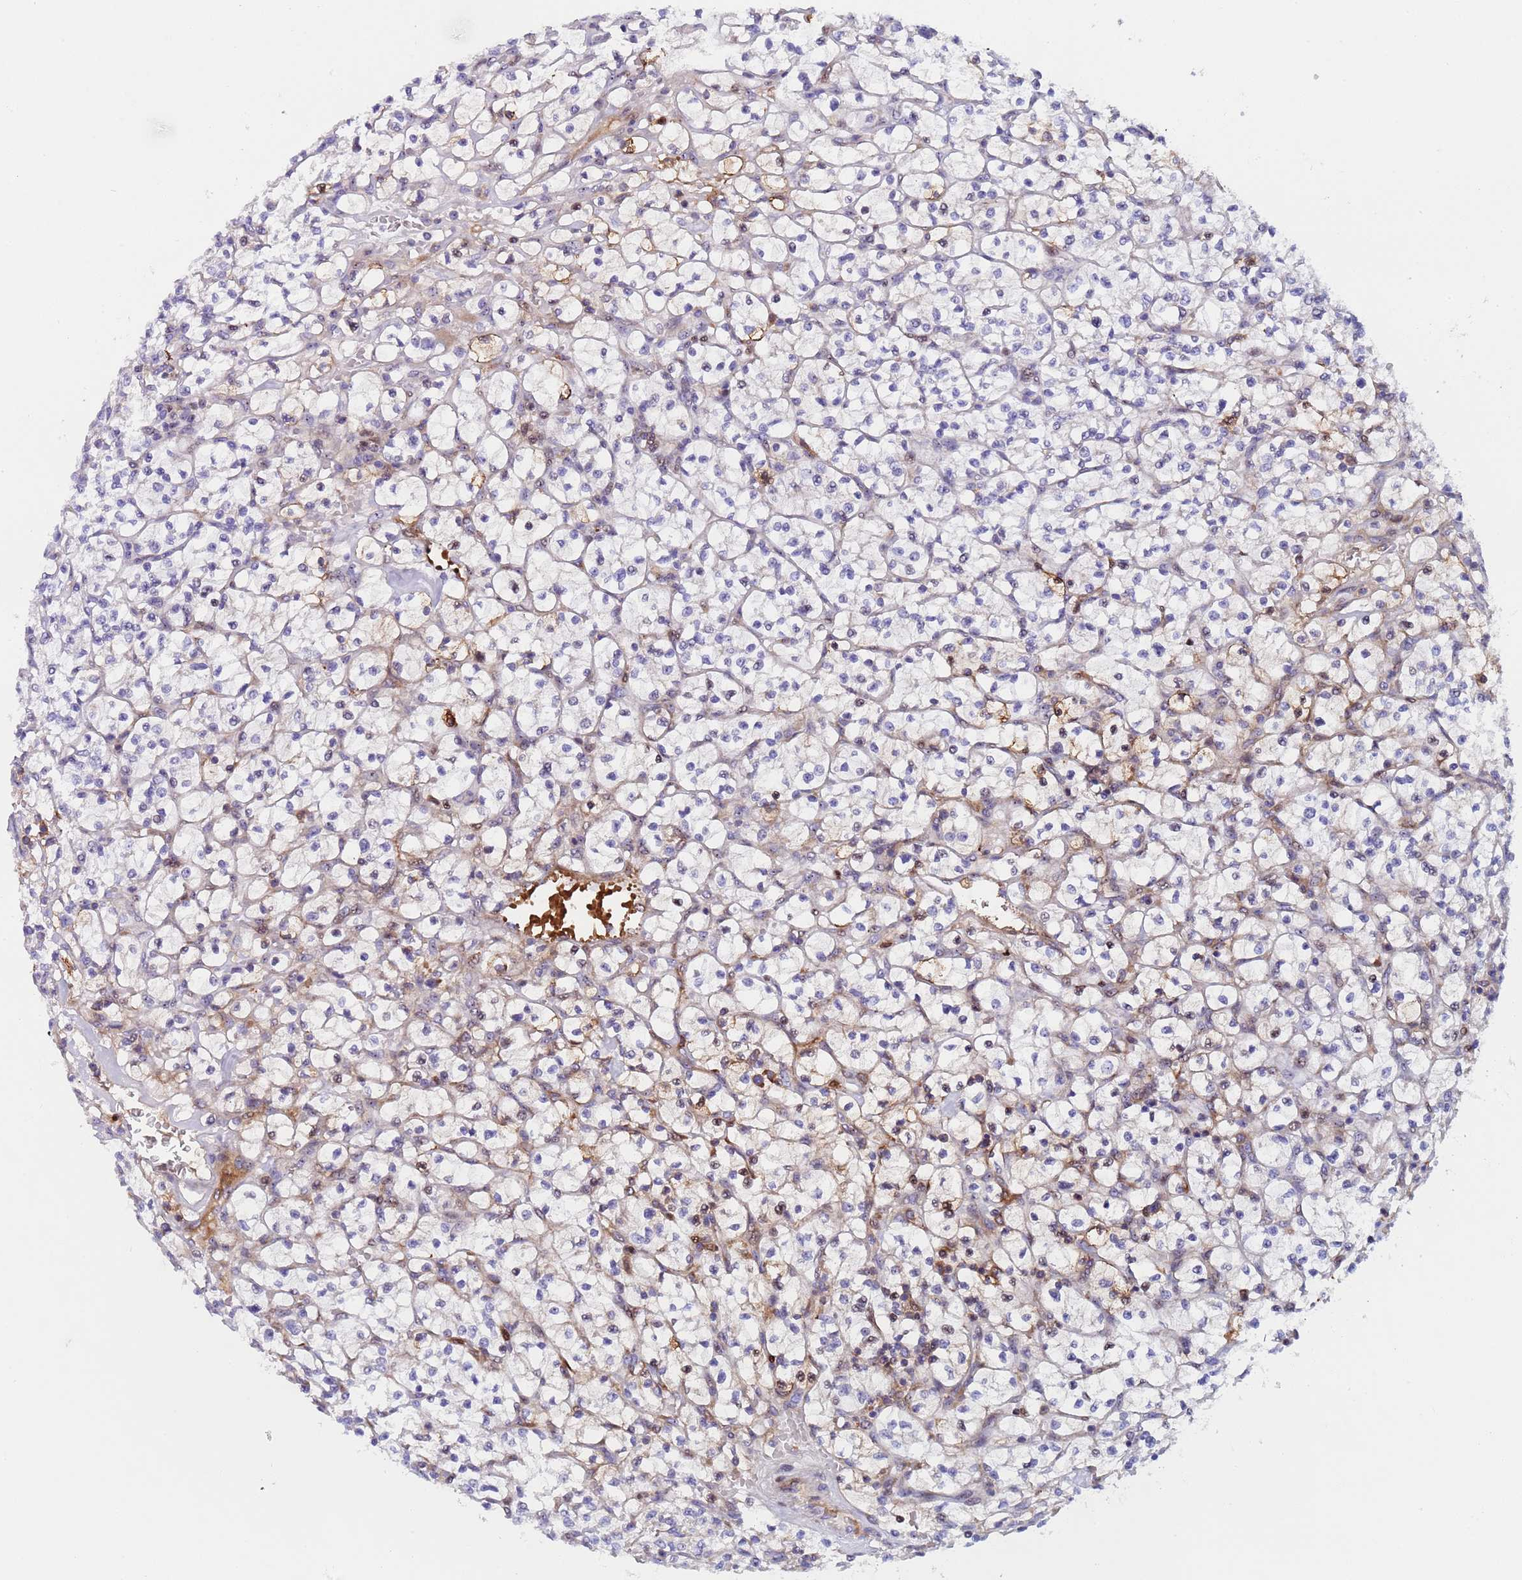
{"staining": {"intensity": "moderate", "quantity": "<25%", "location": "cytoplasmic/membranous"}, "tissue": "renal cancer", "cell_type": "Tumor cells", "image_type": "cancer", "snomed": [{"axis": "morphology", "description": "Adenocarcinoma, NOS"}, {"axis": "topography", "description": "Kidney"}], "caption": "Immunohistochemistry staining of adenocarcinoma (renal), which demonstrates low levels of moderate cytoplasmic/membranous positivity in about <25% of tumor cells indicating moderate cytoplasmic/membranous protein positivity. The staining was performed using DAB (brown) for protein detection and nuclei were counterstained in hematoxylin (blue).", "gene": "POP5", "patient": {"sex": "female", "age": 64}}